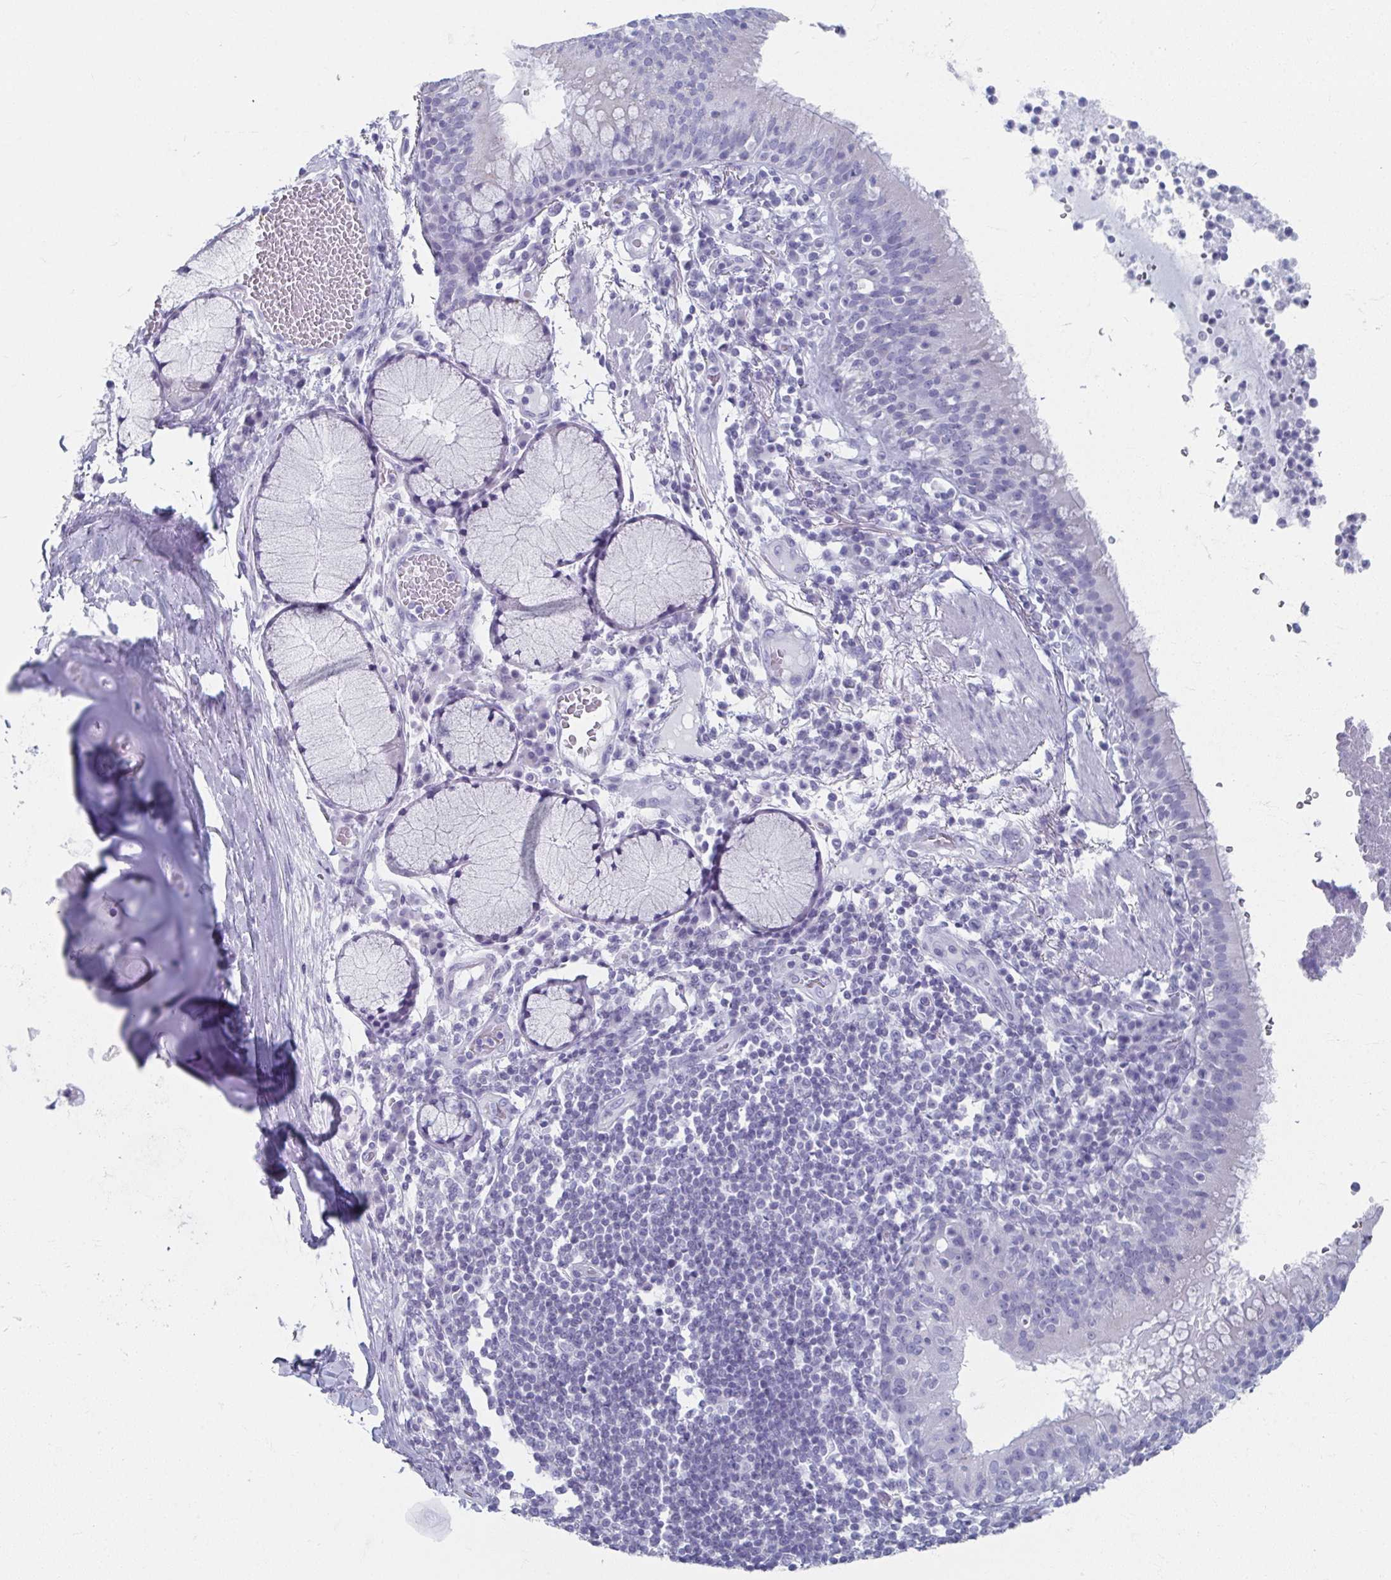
{"staining": {"intensity": "negative", "quantity": "none", "location": "none"}, "tissue": "bronchus", "cell_type": "Respiratory epithelial cells", "image_type": "normal", "snomed": [{"axis": "morphology", "description": "Normal tissue, NOS"}, {"axis": "topography", "description": "Cartilage tissue"}, {"axis": "topography", "description": "Bronchus"}], "caption": "An image of human bronchus is negative for staining in respiratory epithelial cells. The staining was performed using DAB (3,3'-diaminobenzidine) to visualize the protein expression in brown, while the nuclei were stained in blue with hematoxylin (Magnification: 20x).", "gene": "GHRL", "patient": {"sex": "male", "age": 56}}